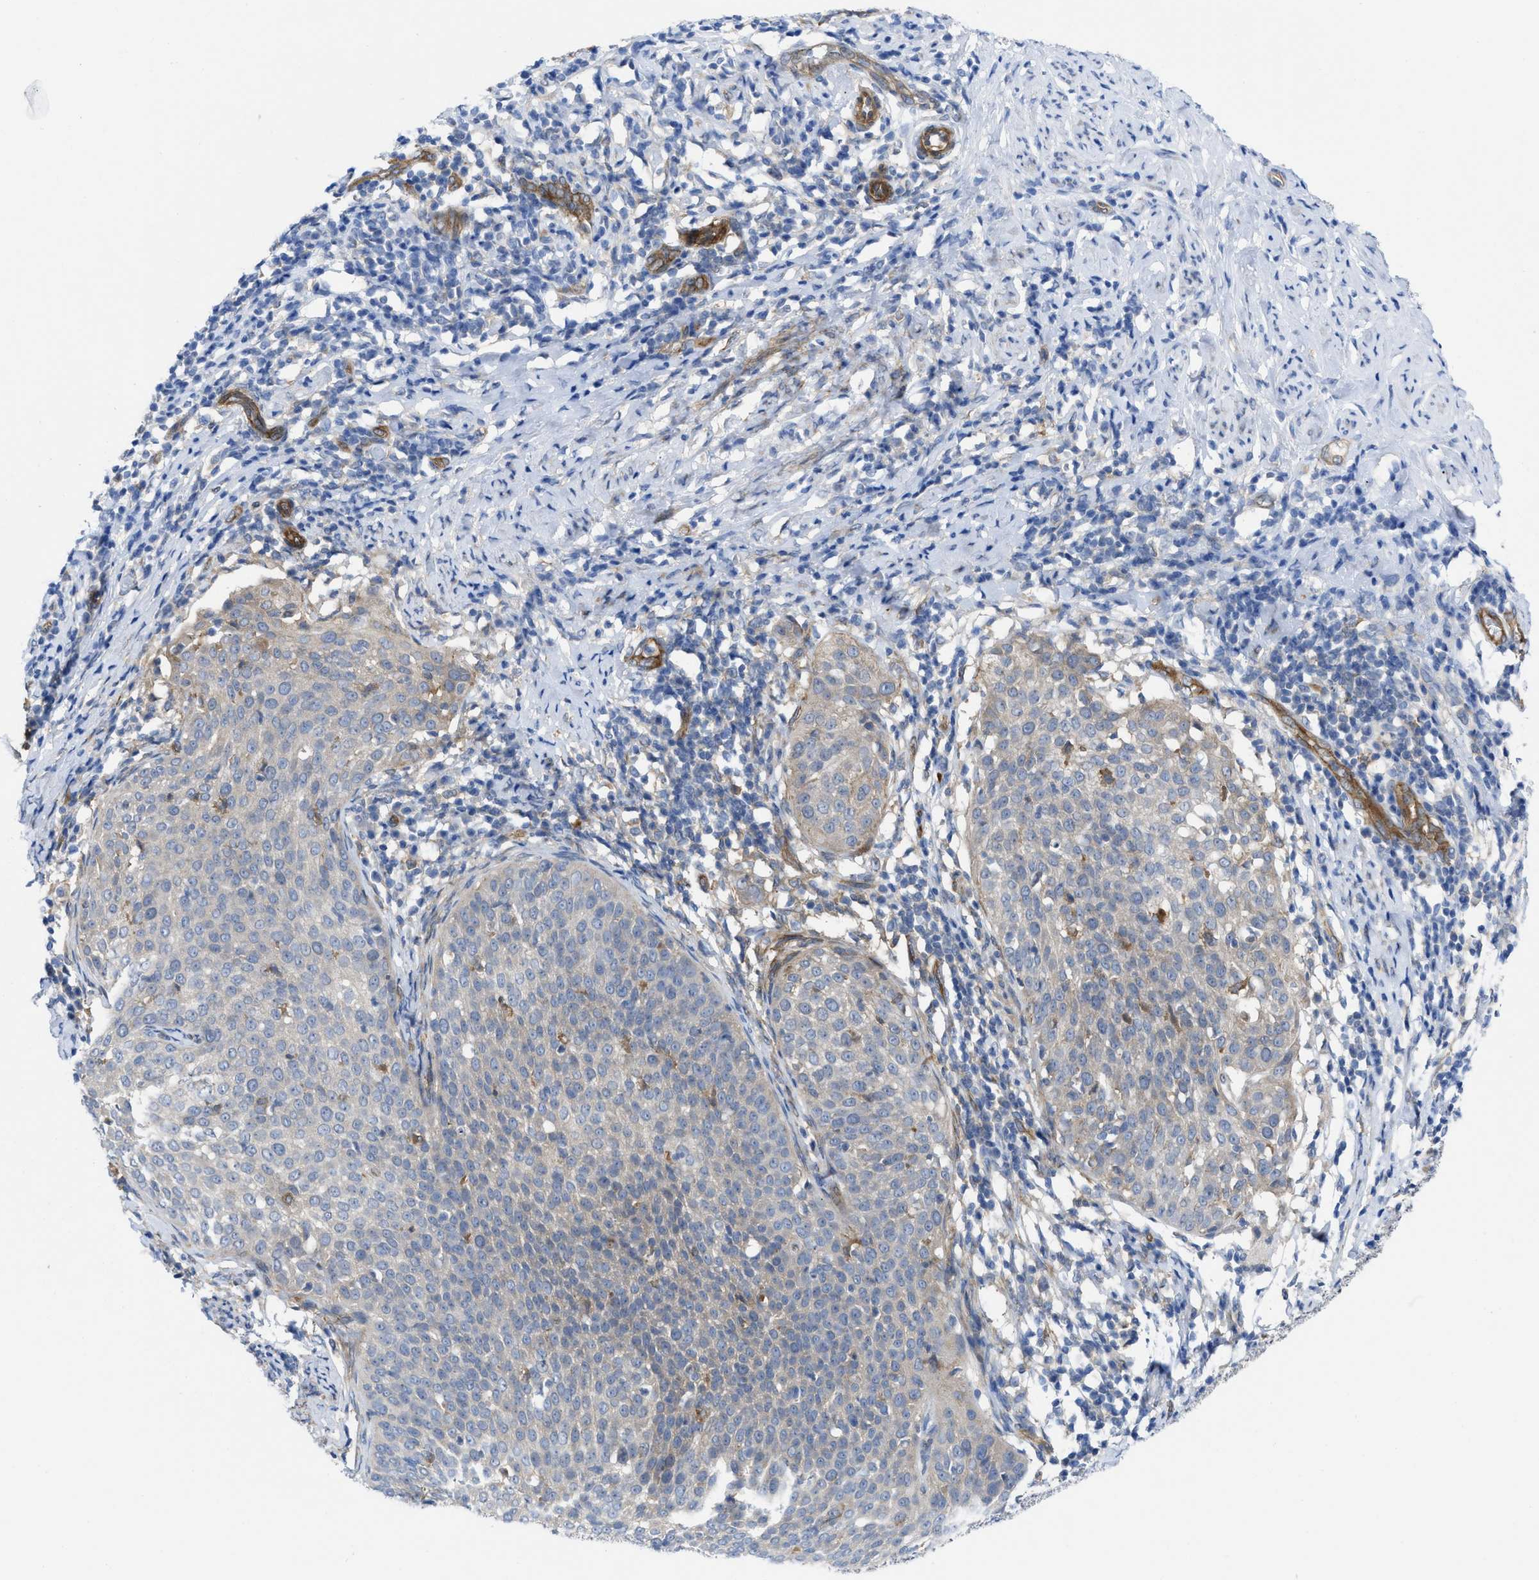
{"staining": {"intensity": "negative", "quantity": "none", "location": "none"}, "tissue": "cervical cancer", "cell_type": "Tumor cells", "image_type": "cancer", "snomed": [{"axis": "morphology", "description": "Squamous cell carcinoma, NOS"}, {"axis": "topography", "description": "Cervix"}], "caption": "The histopathology image reveals no staining of tumor cells in cervical cancer. (Brightfield microscopy of DAB (3,3'-diaminobenzidine) IHC at high magnification).", "gene": "PDLIM5", "patient": {"sex": "female", "age": 51}}